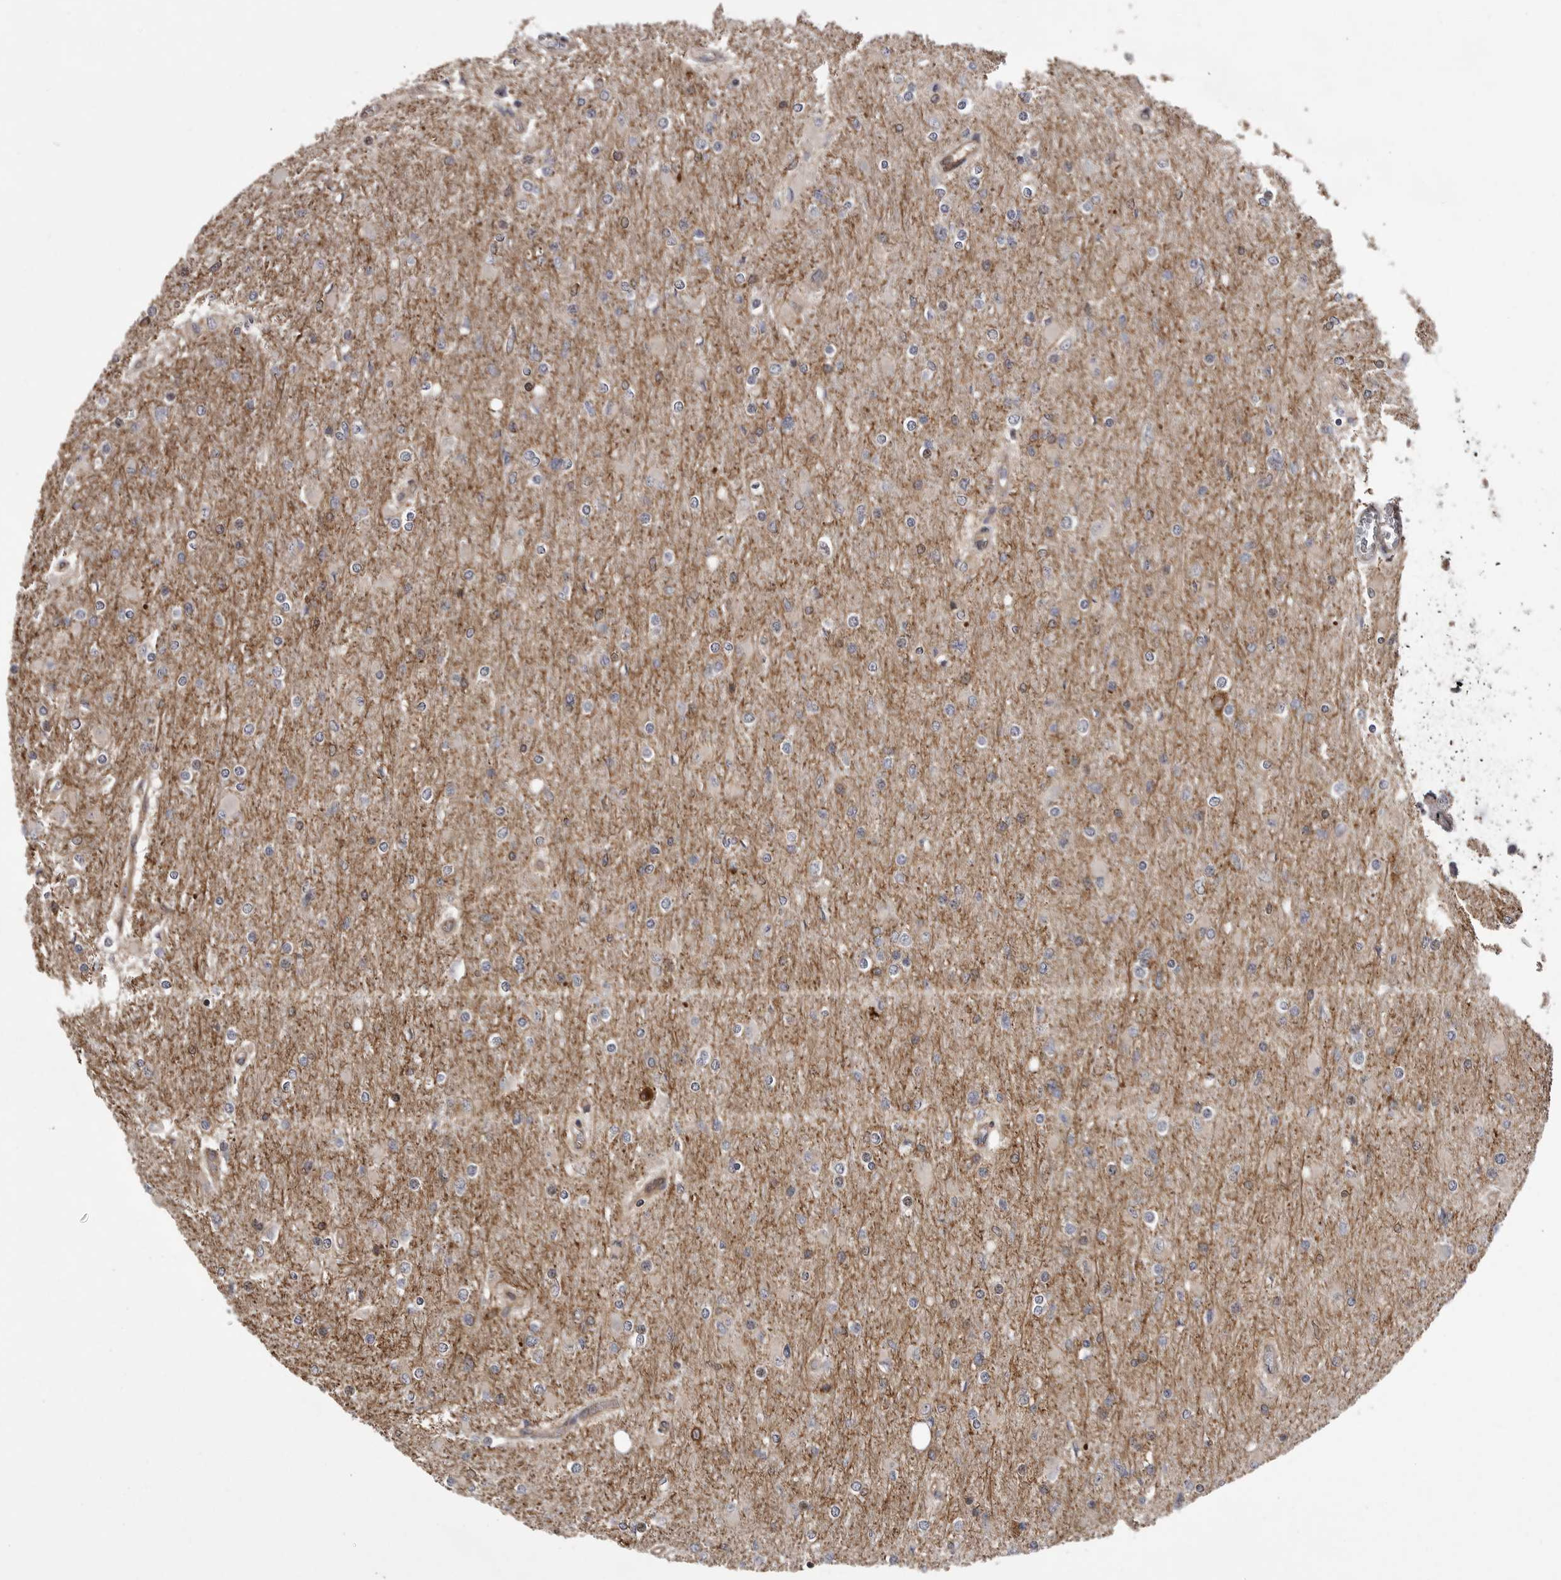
{"staining": {"intensity": "negative", "quantity": "none", "location": "none"}, "tissue": "glioma", "cell_type": "Tumor cells", "image_type": "cancer", "snomed": [{"axis": "morphology", "description": "Glioma, malignant, High grade"}, {"axis": "topography", "description": "Cerebral cortex"}], "caption": "A high-resolution image shows immunohistochemistry staining of malignant glioma (high-grade), which shows no significant staining in tumor cells.", "gene": "OXR1", "patient": {"sex": "female", "age": 36}}